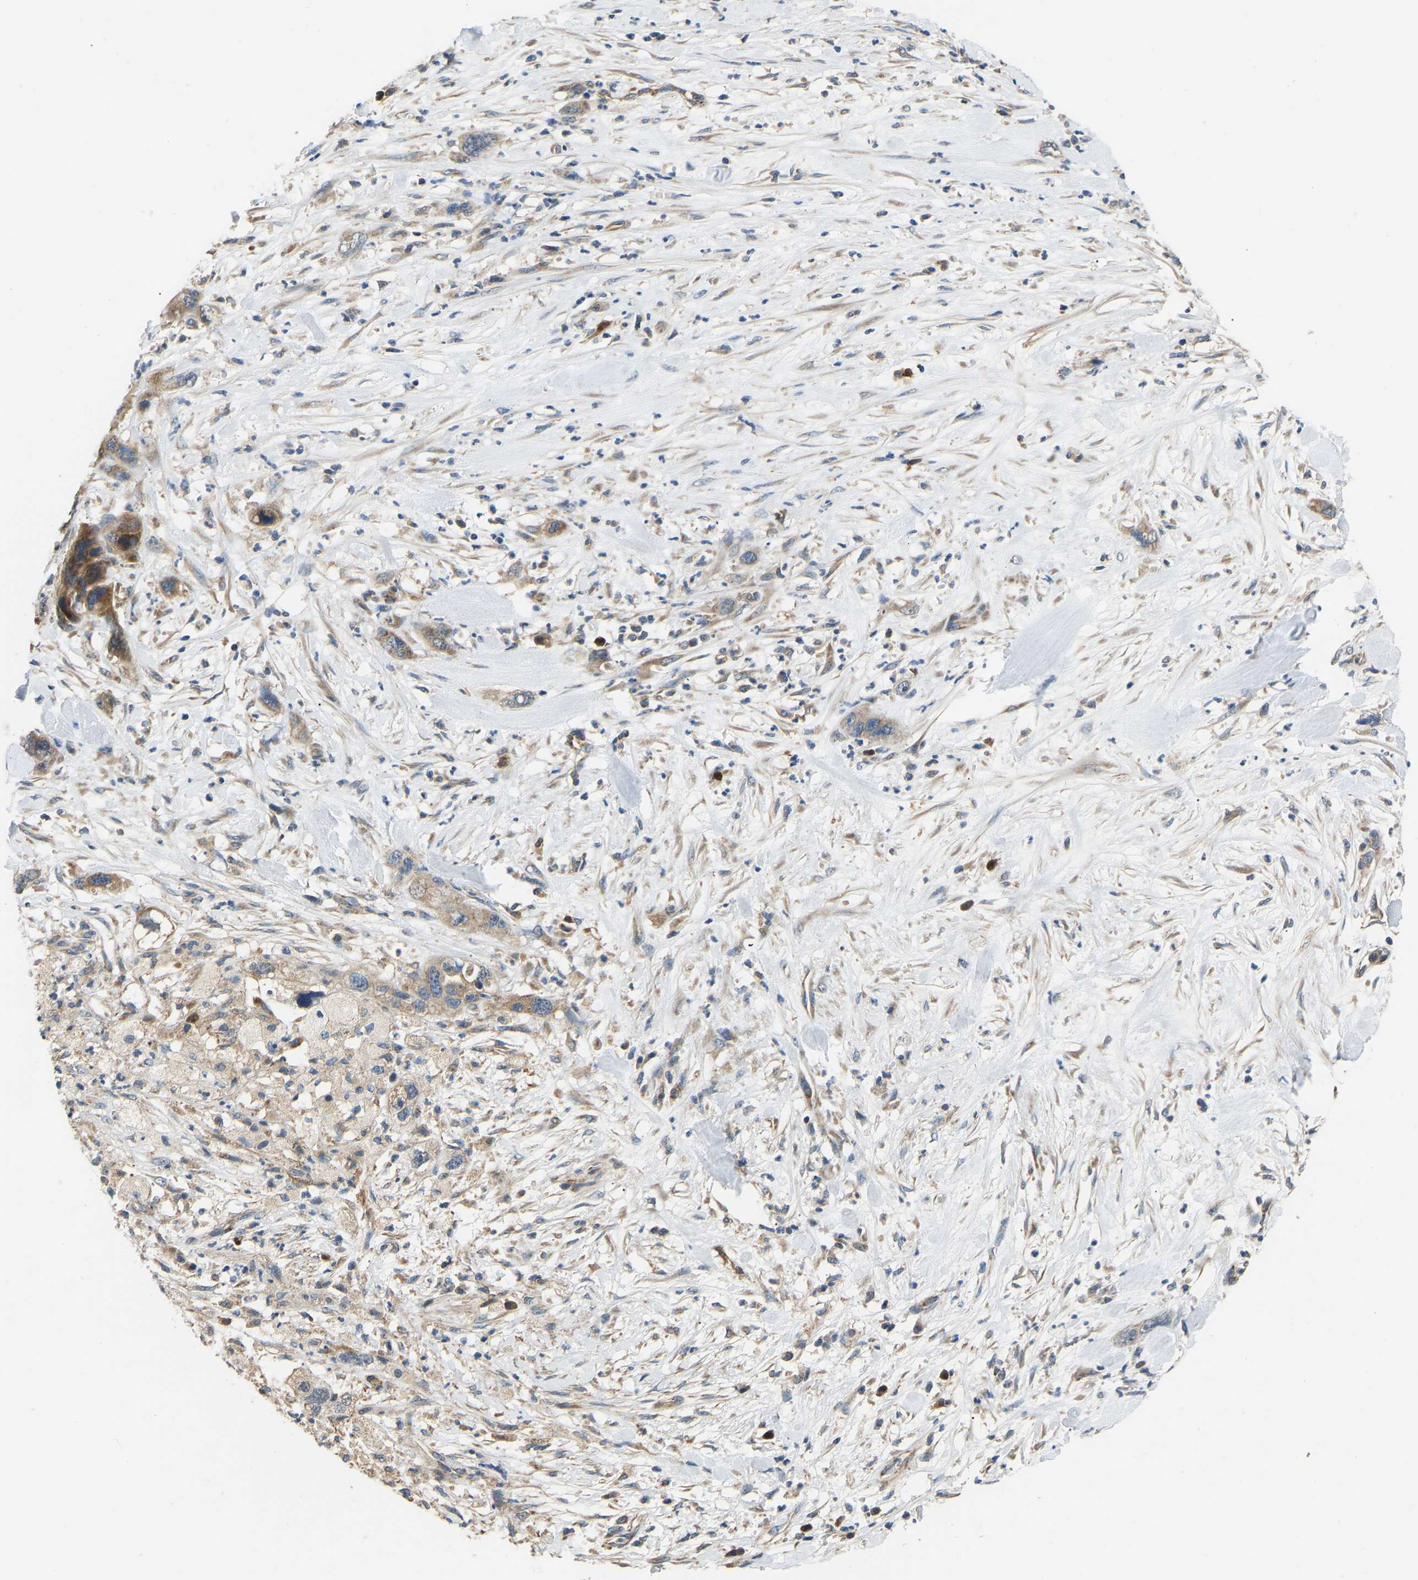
{"staining": {"intensity": "moderate", "quantity": ">75%", "location": "cytoplasmic/membranous"}, "tissue": "pancreatic cancer", "cell_type": "Tumor cells", "image_type": "cancer", "snomed": [{"axis": "morphology", "description": "Adenocarcinoma, NOS"}, {"axis": "topography", "description": "Pancreas"}], "caption": "A photomicrograph showing moderate cytoplasmic/membranous staining in about >75% of tumor cells in adenocarcinoma (pancreatic), as visualized by brown immunohistochemical staining.", "gene": "RBP1", "patient": {"sex": "female", "age": 71}}